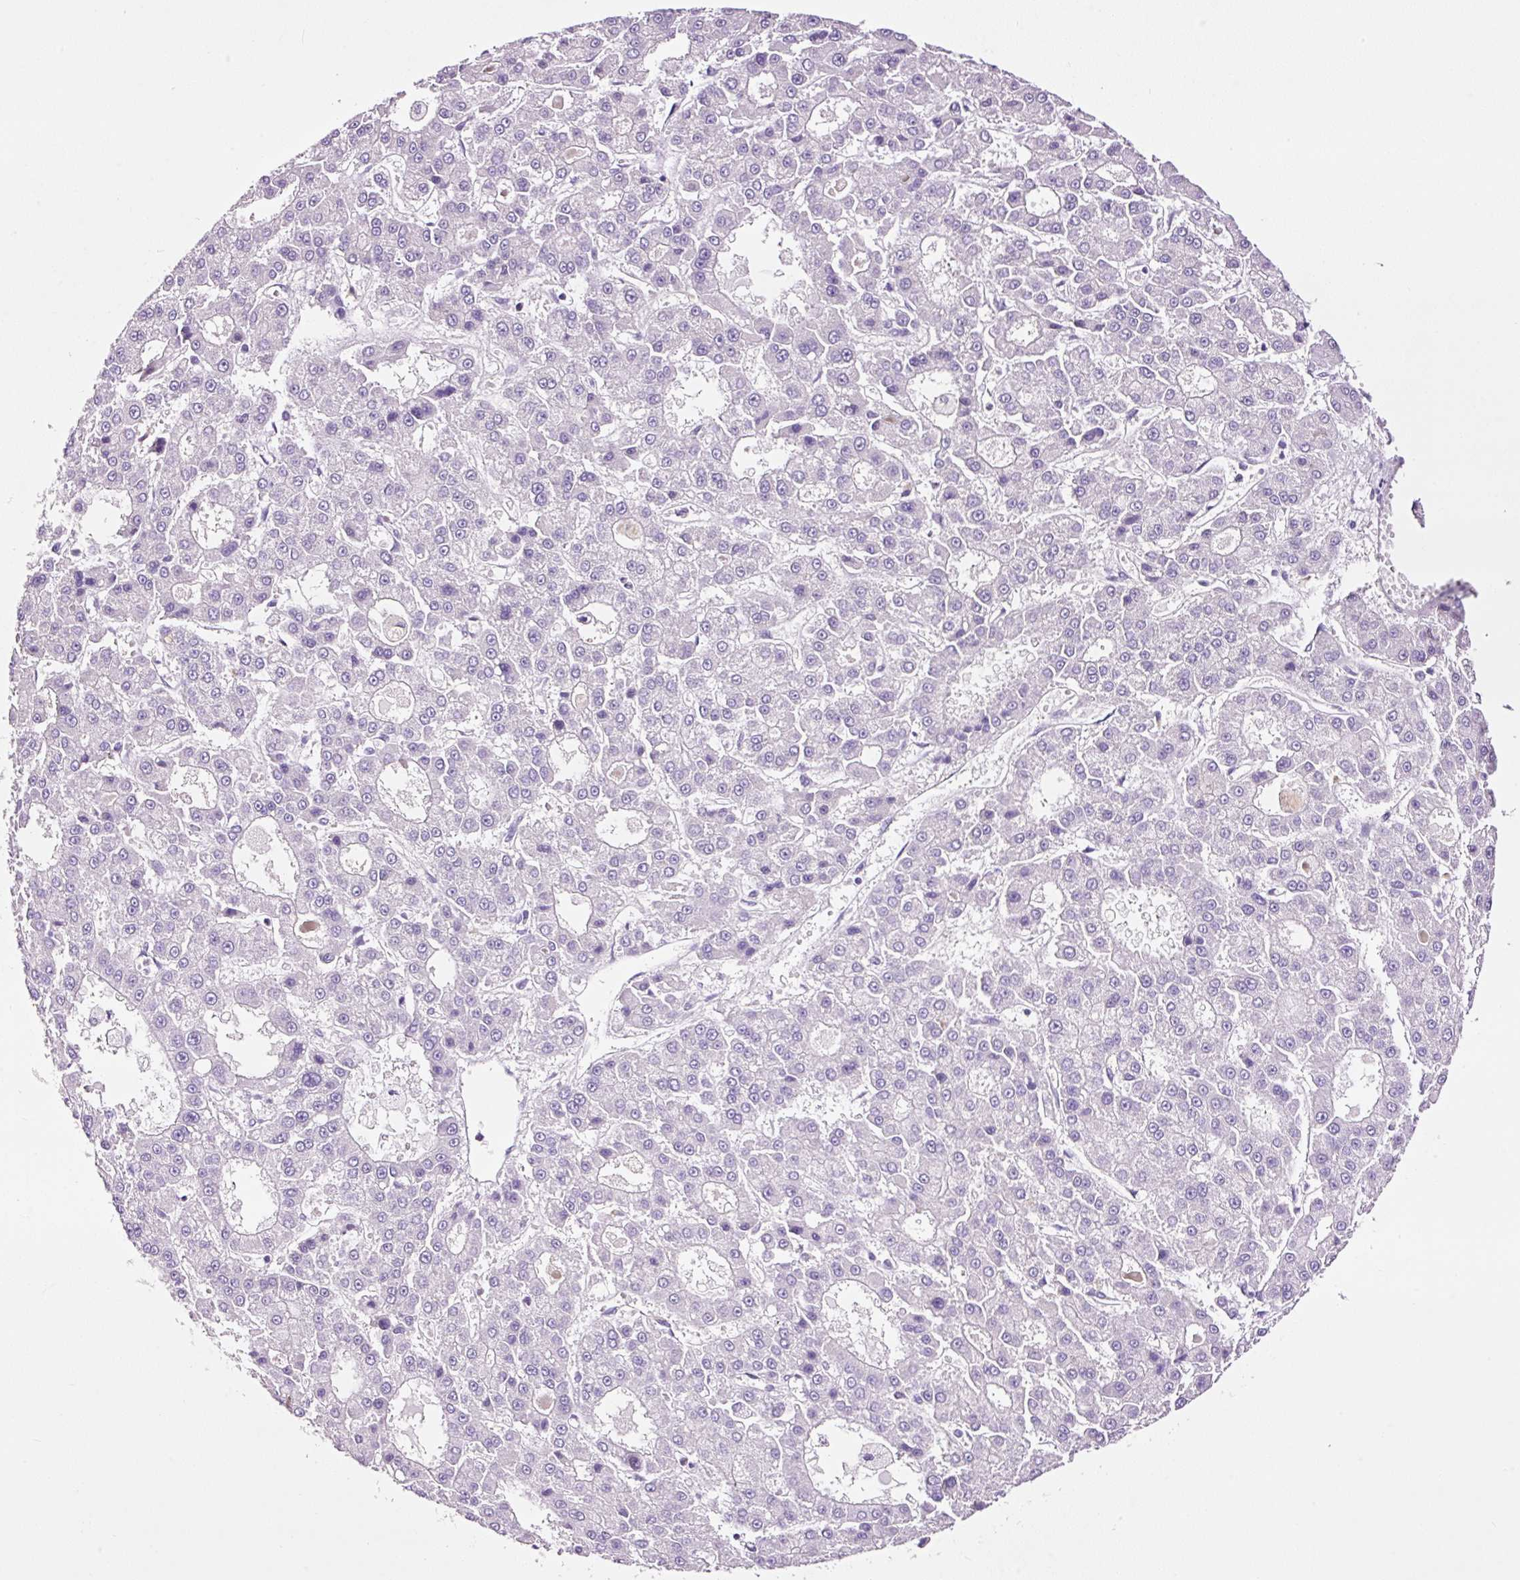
{"staining": {"intensity": "negative", "quantity": "none", "location": "none"}, "tissue": "liver cancer", "cell_type": "Tumor cells", "image_type": "cancer", "snomed": [{"axis": "morphology", "description": "Carcinoma, Hepatocellular, NOS"}, {"axis": "topography", "description": "Liver"}], "caption": "Tumor cells are negative for protein expression in human liver cancer (hepatocellular carcinoma).", "gene": "PAM", "patient": {"sex": "male", "age": 70}}